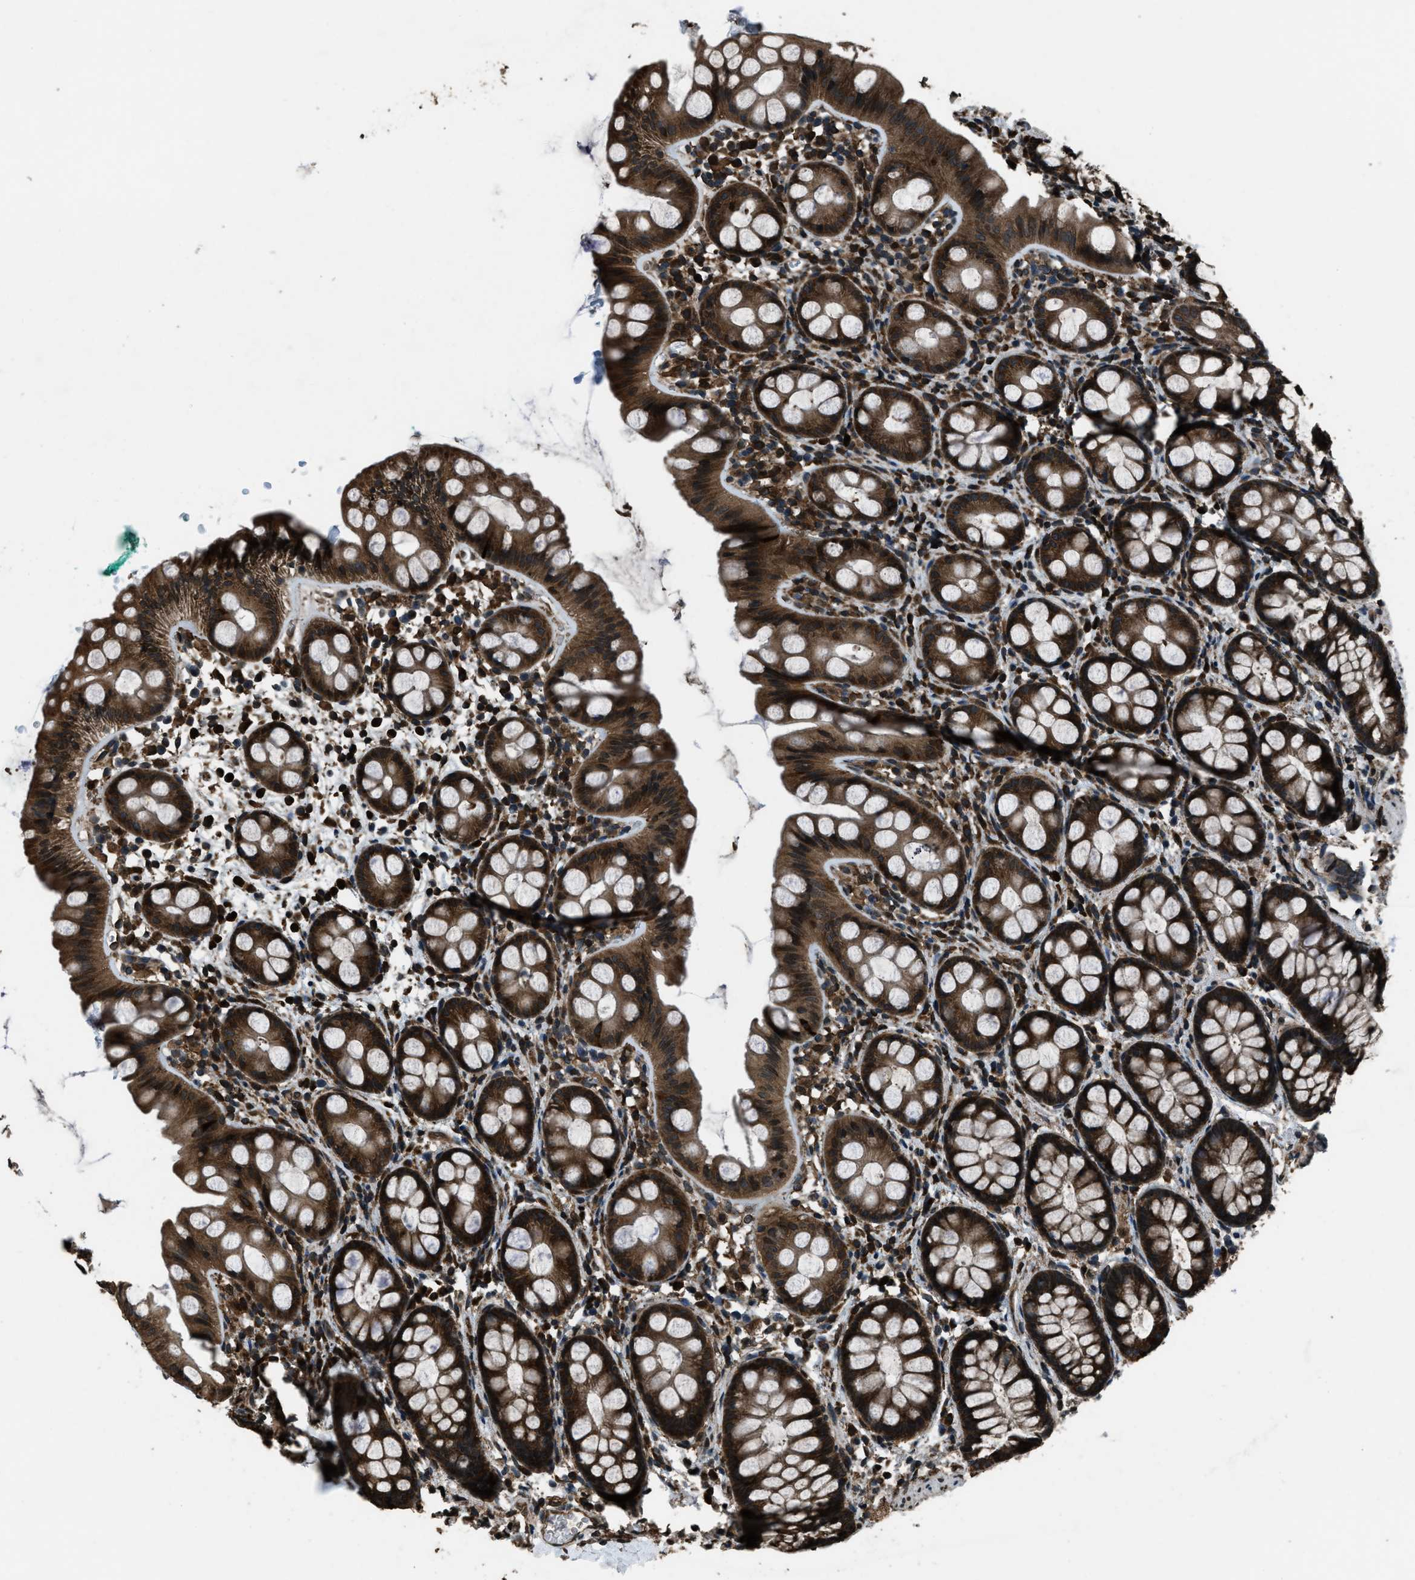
{"staining": {"intensity": "strong", "quantity": ">75%", "location": "cytoplasmic/membranous,nuclear"}, "tissue": "rectum", "cell_type": "Glandular cells", "image_type": "normal", "snomed": [{"axis": "morphology", "description": "Normal tissue, NOS"}, {"axis": "topography", "description": "Rectum"}], "caption": "An image showing strong cytoplasmic/membranous,nuclear positivity in about >75% of glandular cells in normal rectum, as visualized by brown immunohistochemical staining.", "gene": "TRIM4", "patient": {"sex": "female", "age": 65}}